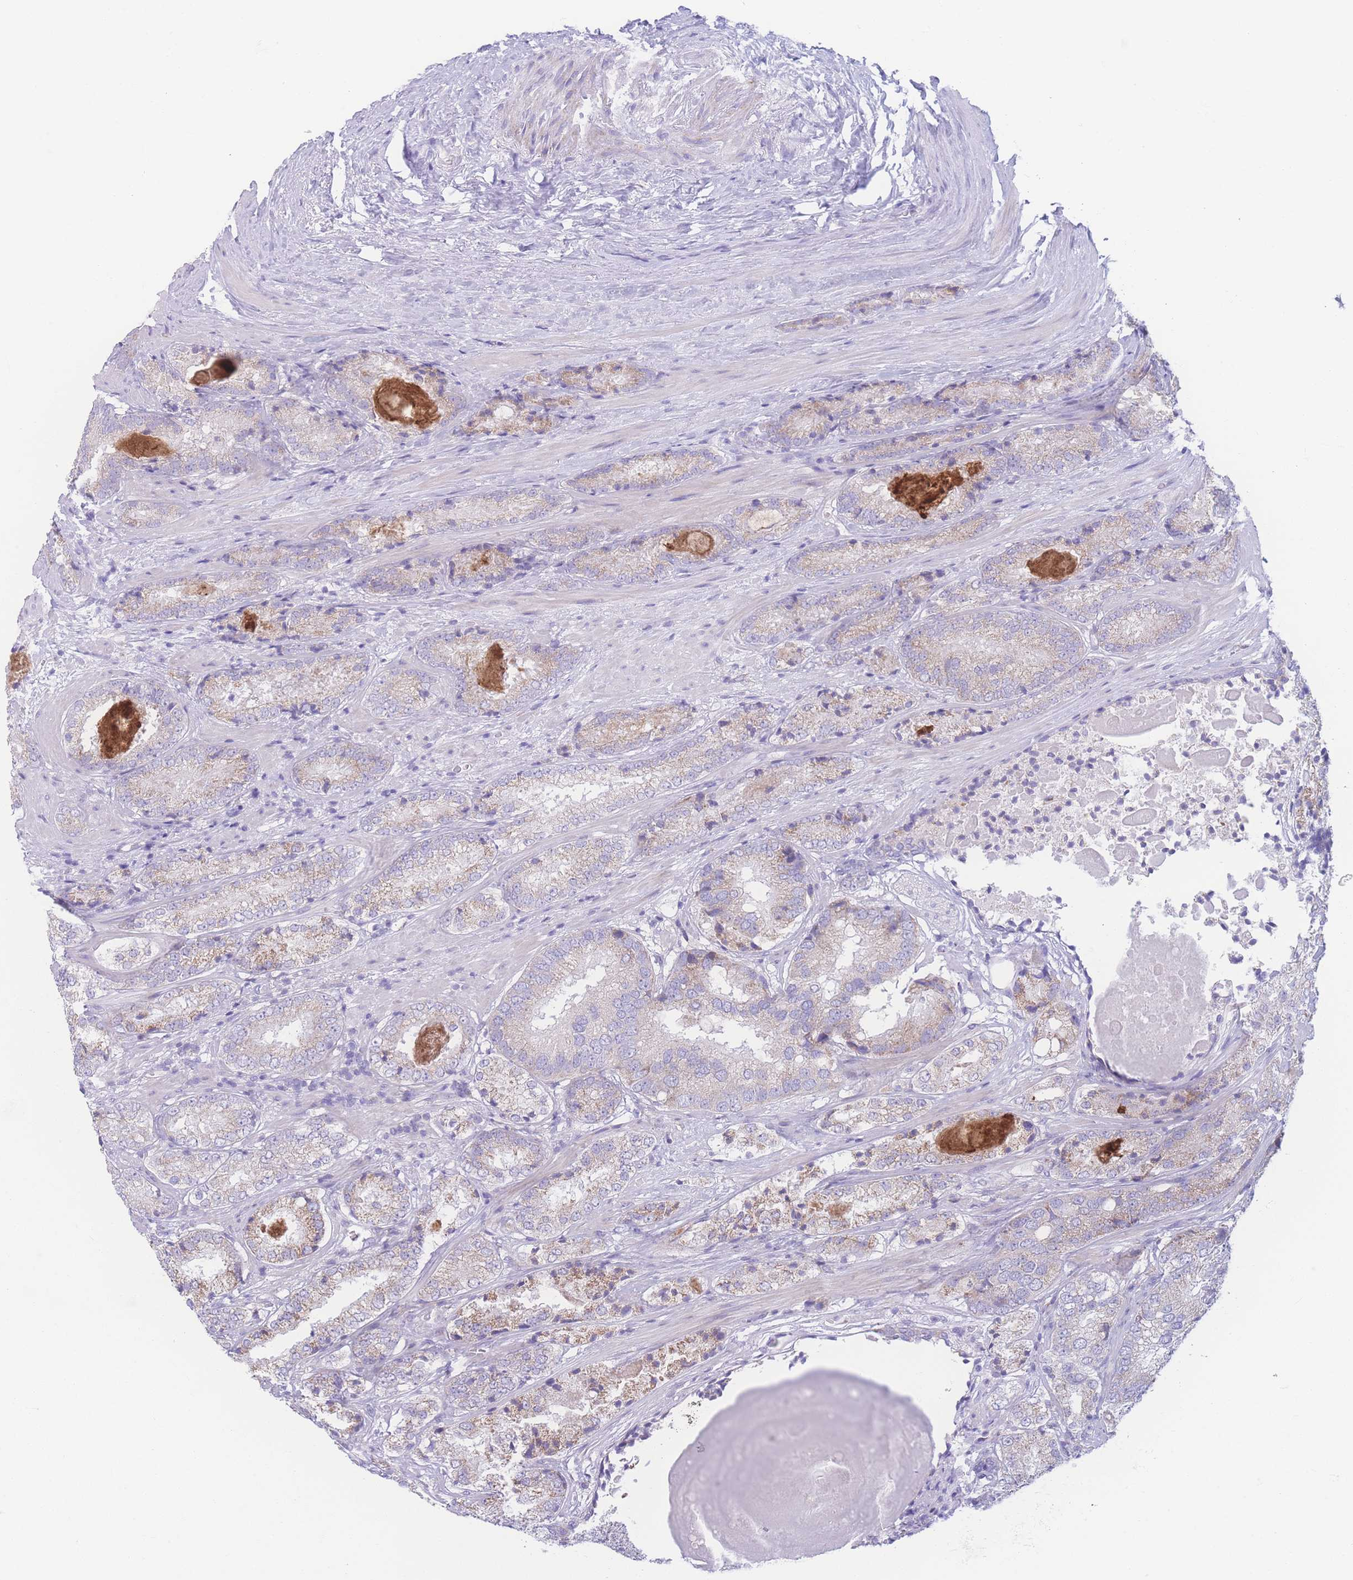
{"staining": {"intensity": "weak", "quantity": "<25%", "location": "cytoplasmic/membranous"}, "tissue": "prostate cancer", "cell_type": "Tumor cells", "image_type": "cancer", "snomed": [{"axis": "morphology", "description": "Adenocarcinoma, High grade"}, {"axis": "topography", "description": "Prostate"}], "caption": "A micrograph of prostate cancer stained for a protein shows no brown staining in tumor cells.", "gene": "NBEAL1", "patient": {"sex": "male", "age": 63}}